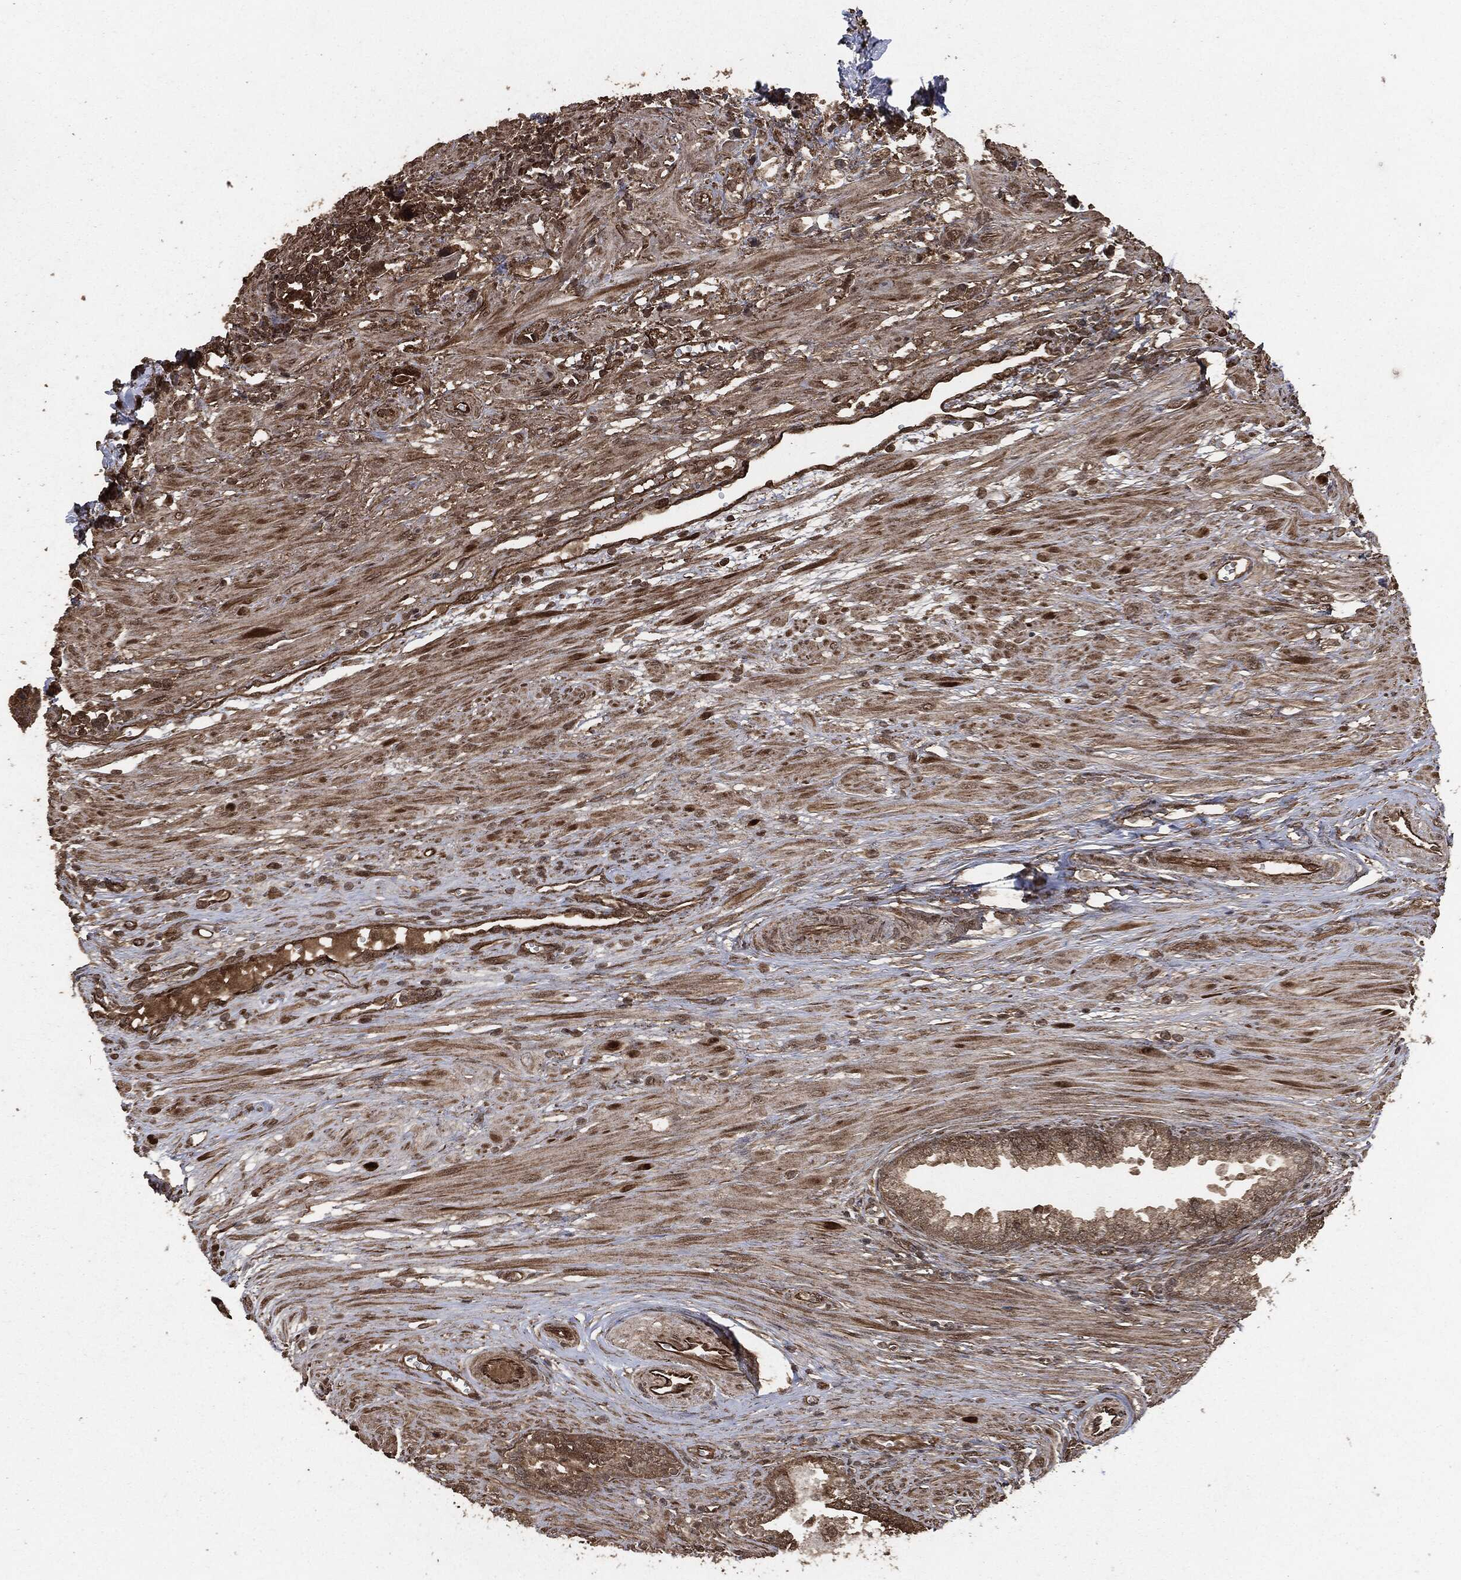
{"staining": {"intensity": "strong", "quantity": "25%-75%", "location": "cytoplasmic/membranous"}, "tissue": "prostate cancer", "cell_type": "Tumor cells", "image_type": "cancer", "snomed": [{"axis": "morphology", "description": "Adenocarcinoma, NOS"}, {"axis": "topography", "description": "Prostate and seminal vesicle, NOS"}, {"axis": "topography", "description": "Prostate"}], "caption": "Immunohistochemistry (DAB) staining of human prostate adenocarcinoma shows strong cytoplasmic/membranous protein staining in approximately 25%-75% of tumor cells.", "gene": "EGFR", "patient": {"sex": "male", "age": 79}}